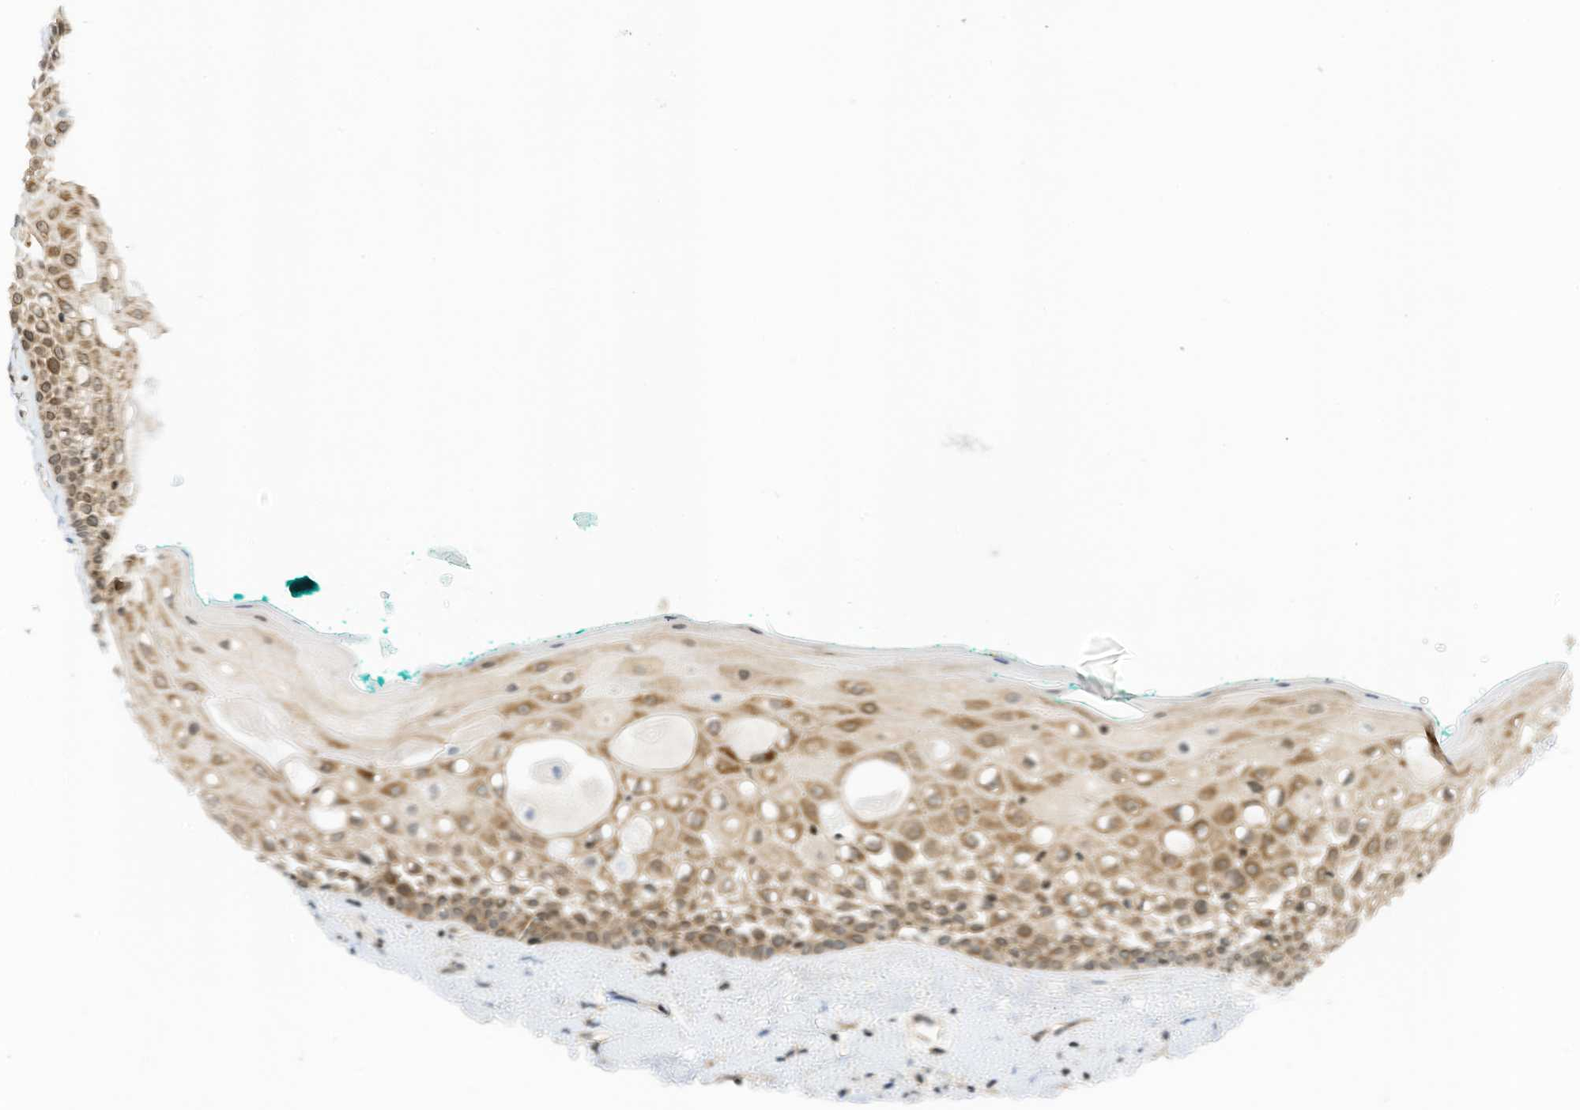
{"staining": {"intensity": "strong", "quantity": "25%-75%", "location": "cytoplasmic/membranous"}, "tissue": "oral mucosa", "cell_type": "Squamous epithelial cells", "image_type": "normal", "snomed": [{"axis": "morphology", "description": "Normal tissue, NOS"}, {"axis": "topography", "description": "Oral tissue"}], "caption": "Oral mucosa stained with DAB (3,3'-diaminobenzidine) immunohistochemistry (IHC) displays high levels of strong cytoplasmic/membranous staining in about 25%-75% of squamous epithelial cells. (DAB (3,3'-diaminobenzidine) = brown stain, brightfield microscopy at high magnification).", "gene": "EDF1", "patient": {"sex": "female", "age": 70}}